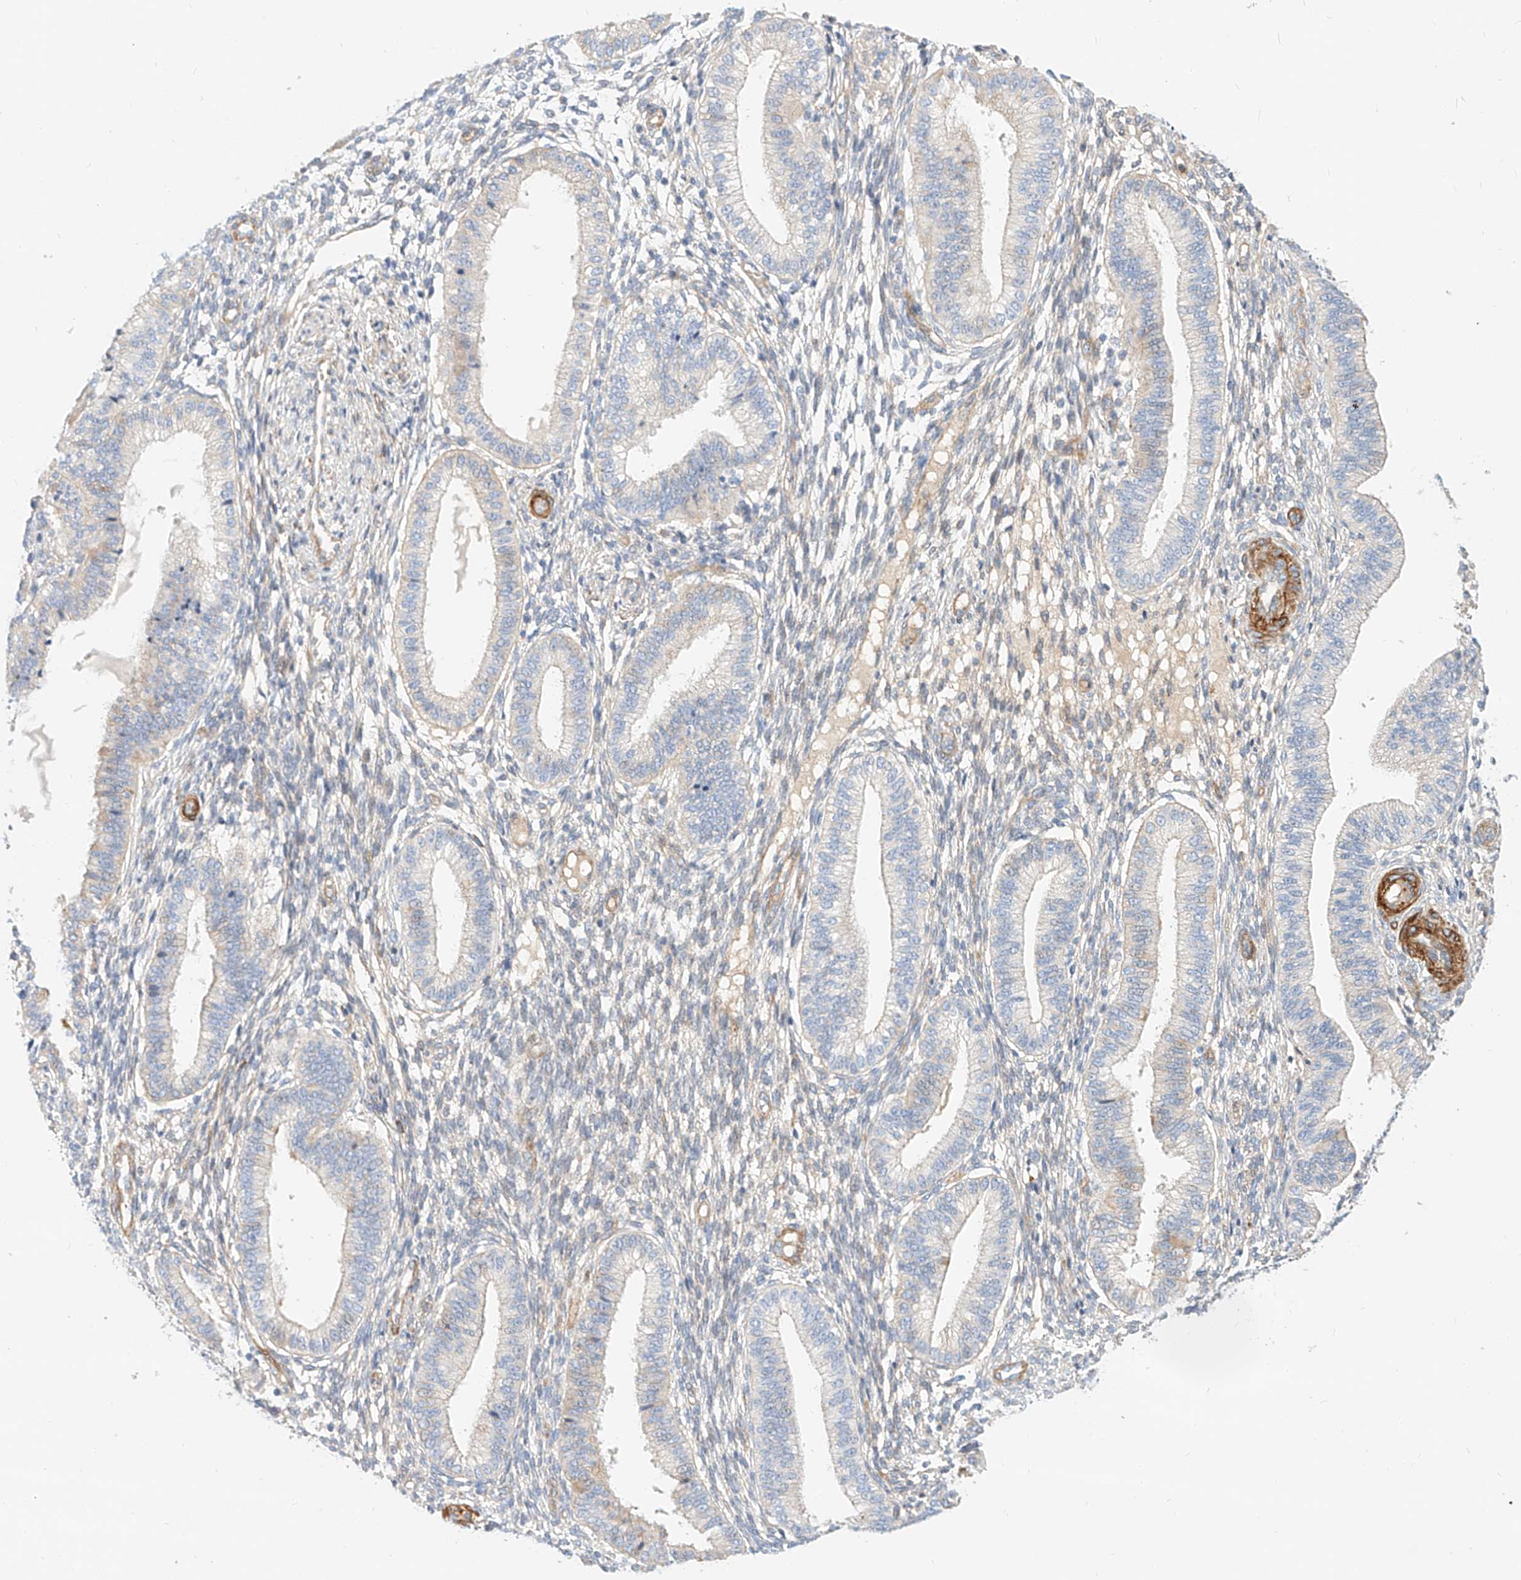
{"staining": {"intensity": "negative", "quantity": "none", "location": "none"}, "tissue": "endometrium", "cell_type": "Cells in endometrial stroma", "image_type": "normal", "snomed": [{"axis": "morphology", "description": "Normal tissue, NOS"}, {"axis": "topography", "description": "Endometrium"}], "caption": "An immunohistochemistry (IHC) micrograph of normal endometrium is shown. There is no staining in cells in endometrial stroma of endometrium.", "gene": "KCNH5", "patient": {"sex": "female", "age": 39}}